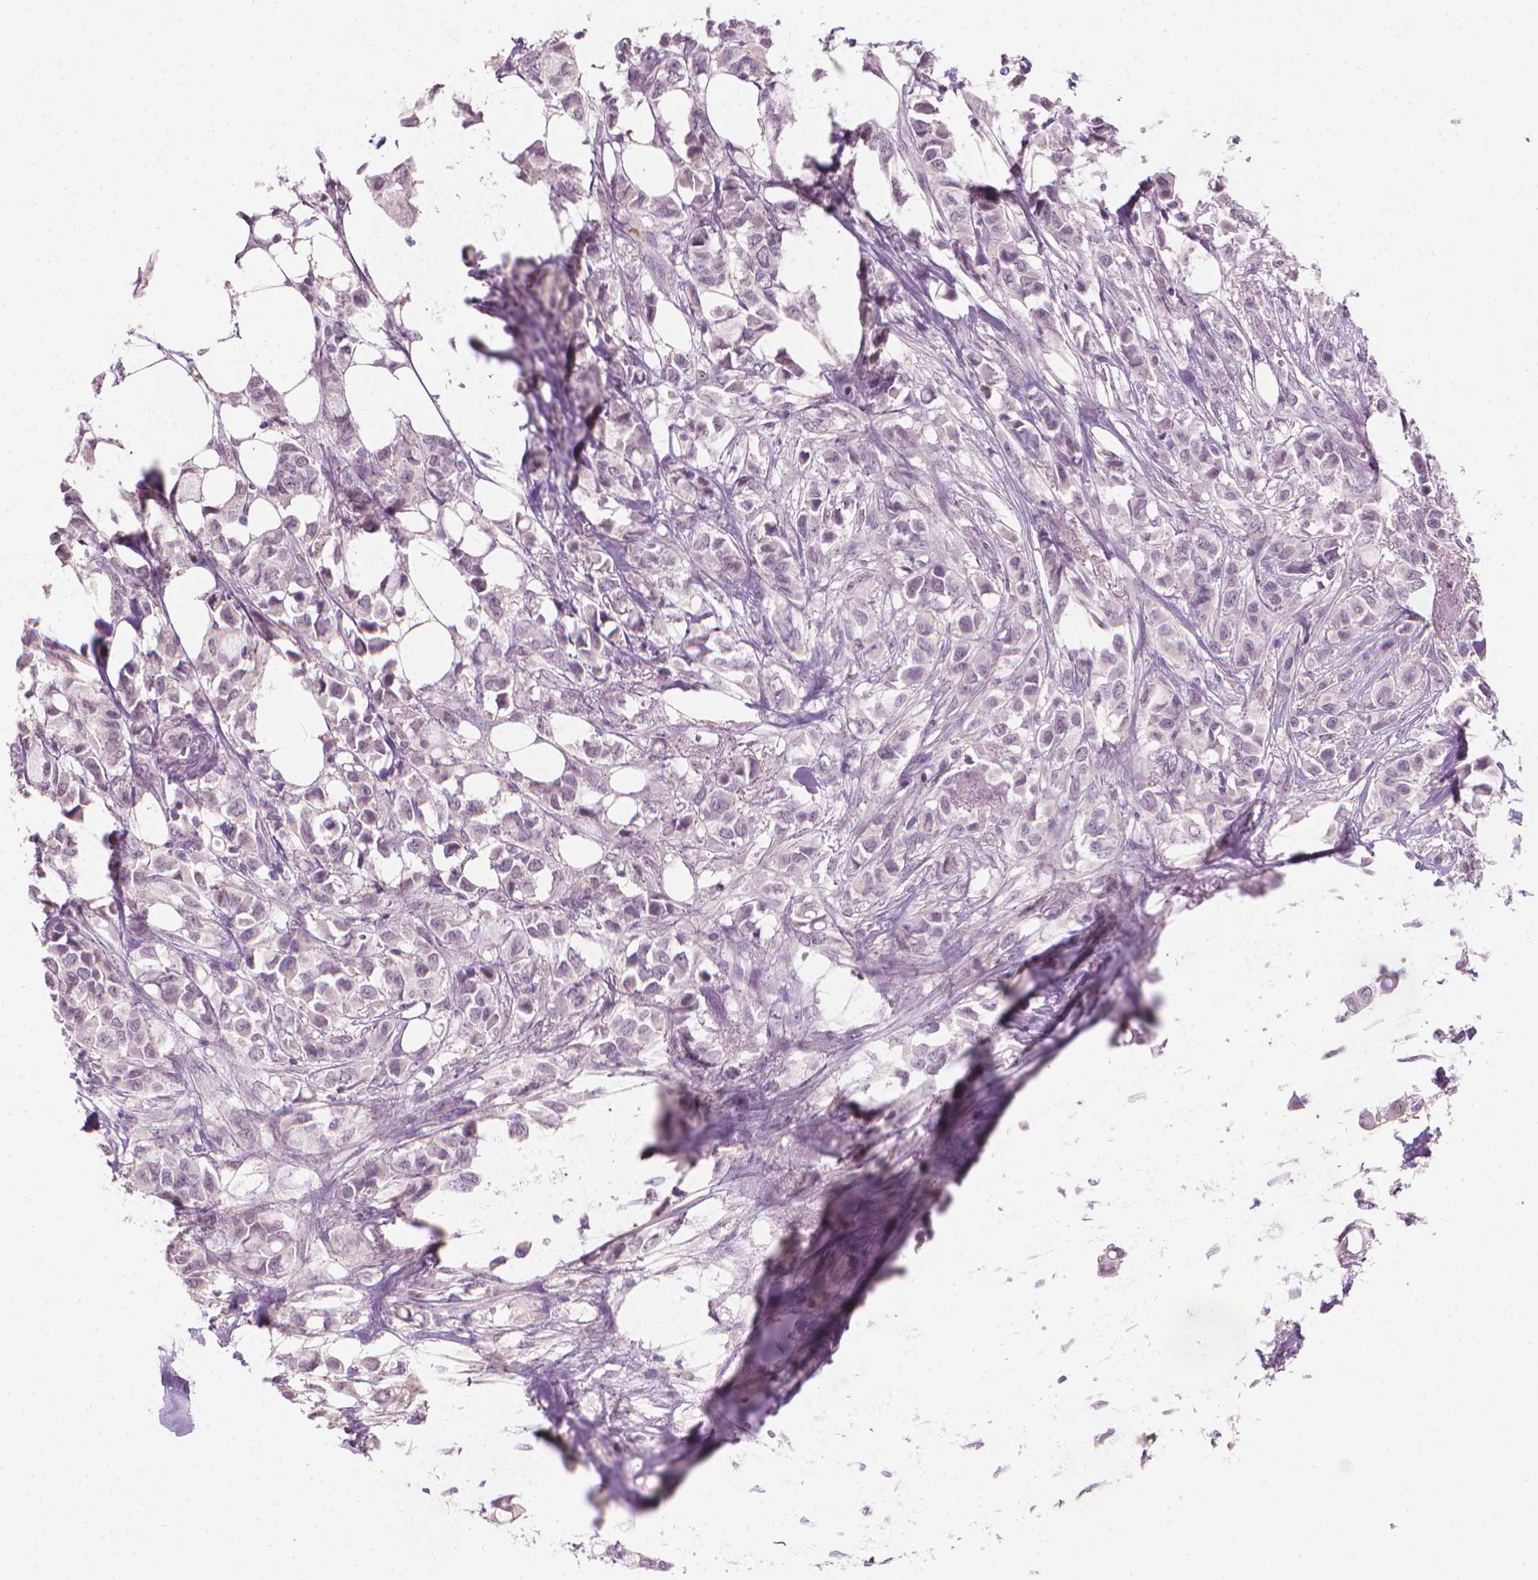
{"staining": {"intensity": "negative", "quantity": "none", "location": "none"}, "tissue": "breast cancer", "cell_type": "Tumor cells", "image_type": "cancer", "snomed": [{"axis": "morphology", "description": "Duct carcinoma"}, {"axis": "topography", "description": "Breast"}], "caption": "Tumor cells are negative for protein expression in human breast intraductal carcinoma. The staining was performed using DAB to visualize the protein expression in brown, while the nuclei were stained in blue with hematoxylin (Magnification: 20x).", "gene": "SAXO2", "patient": {"sex": "female", "age": 85}}